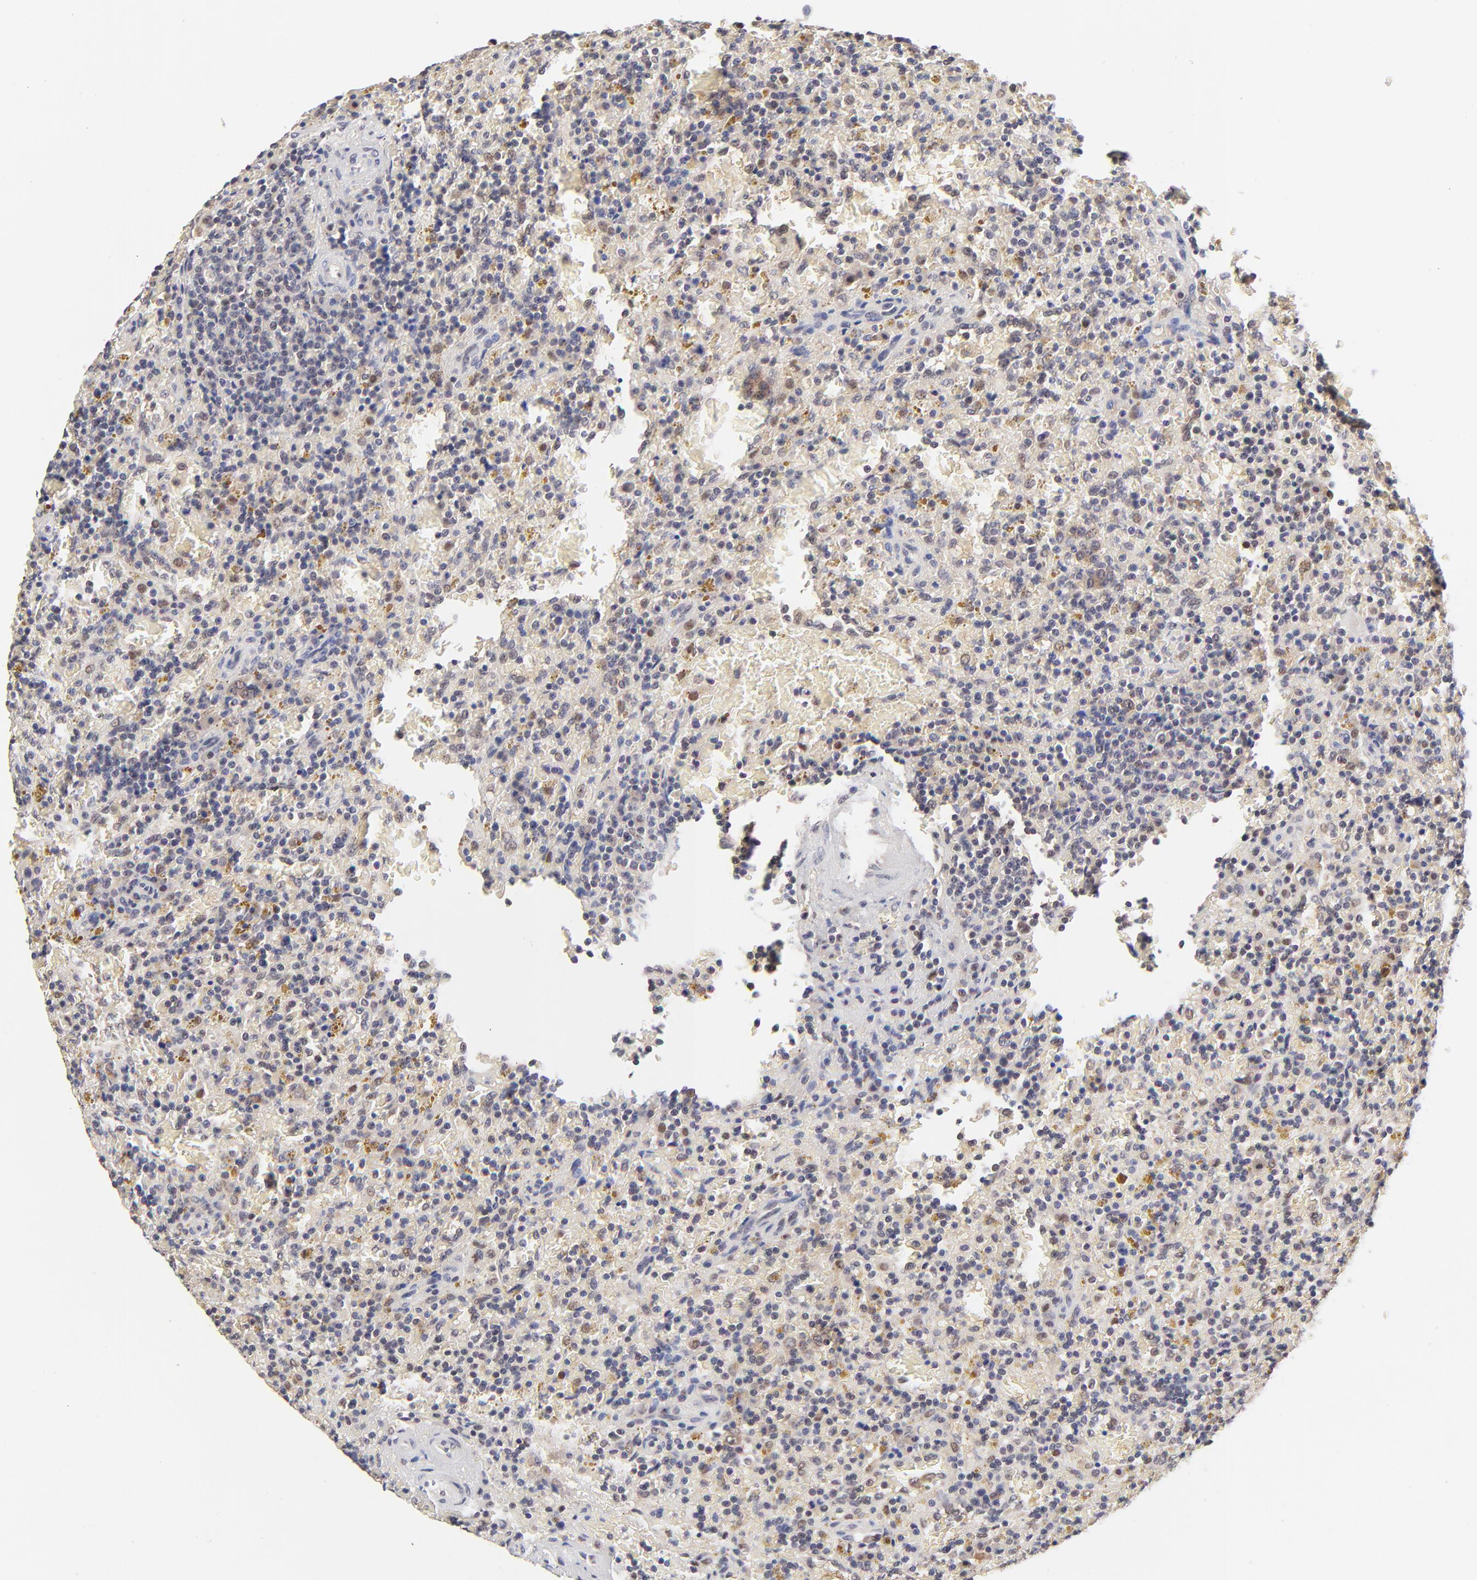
{"staining": {"intensity": "negative", "quantity": "none", "location": "none"}, "tissue": "lymphoma", "cell_type": "Tumor cells", "image_type": "cancer", "snomed": [{"axis": "morphology", "description": "Malignant lymphoma, non-Hodgkin's type, Low grade"}, {"axis": "topography", "description": "Spleen"}], "caption": "The photomicrograph reveals no staining of tumor cells in low-grade malignant lymphoma, non-Hodgkin's type.", "gene": "PSMC4", "patient": {"sex": "female", "age": 65}}